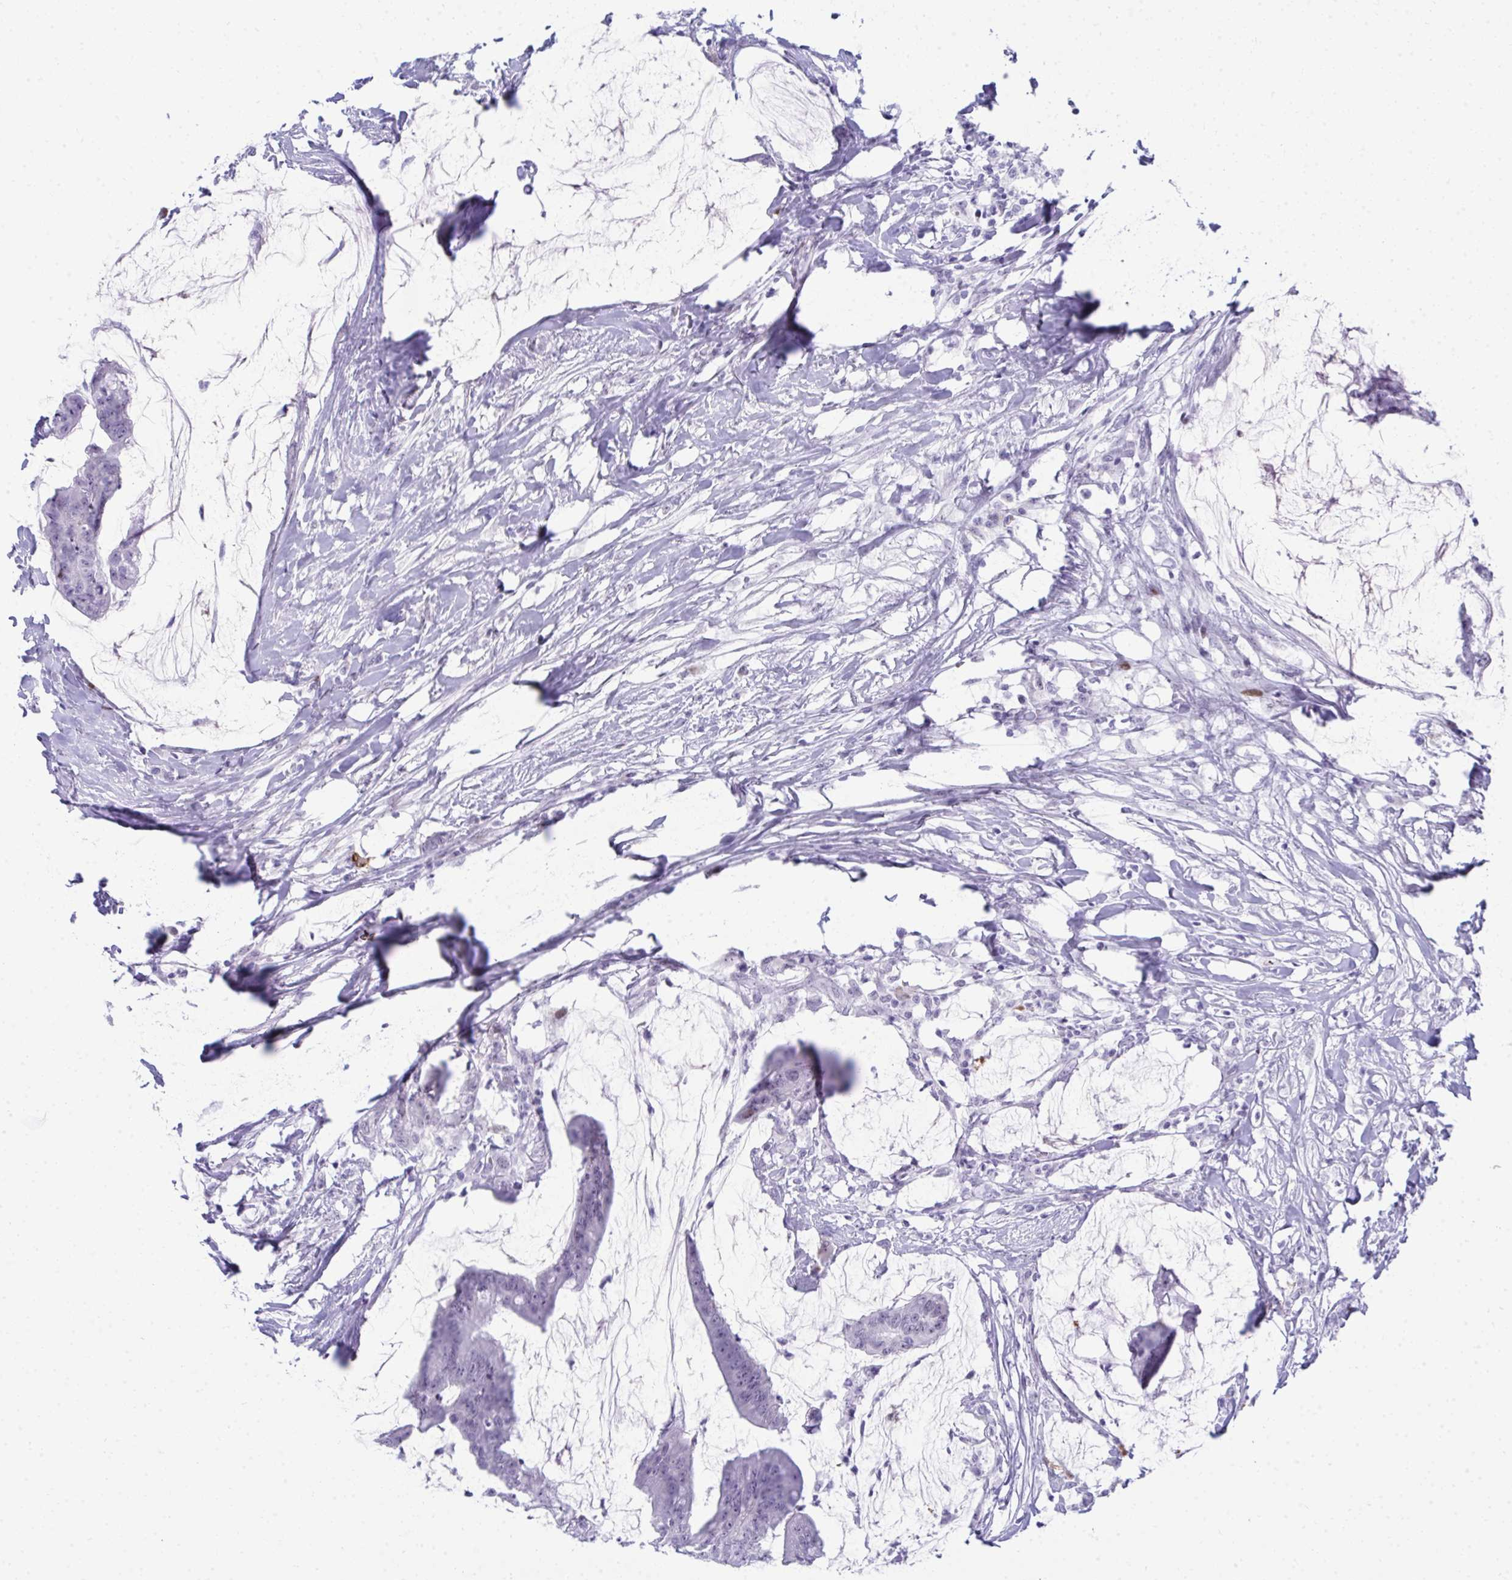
{"staining": {"intensity": "negative", "quantity": "none", "location": "none"}, "tissue": "colorectal cancer", "cell_type": "Tumor cells", "image_type": "cancer", "snomed": [{"axis": "morphology", "description": "Adenocarcinoma, NOS"}, {"axis": "topography", "description": "Colon"}], "caption": "A micrograph of human colorectal cancer (adenocarcinoma) is negative for staining in tumor cells.", "gene": "GLDN", "patient": {"sex": "male", "age": 62}}